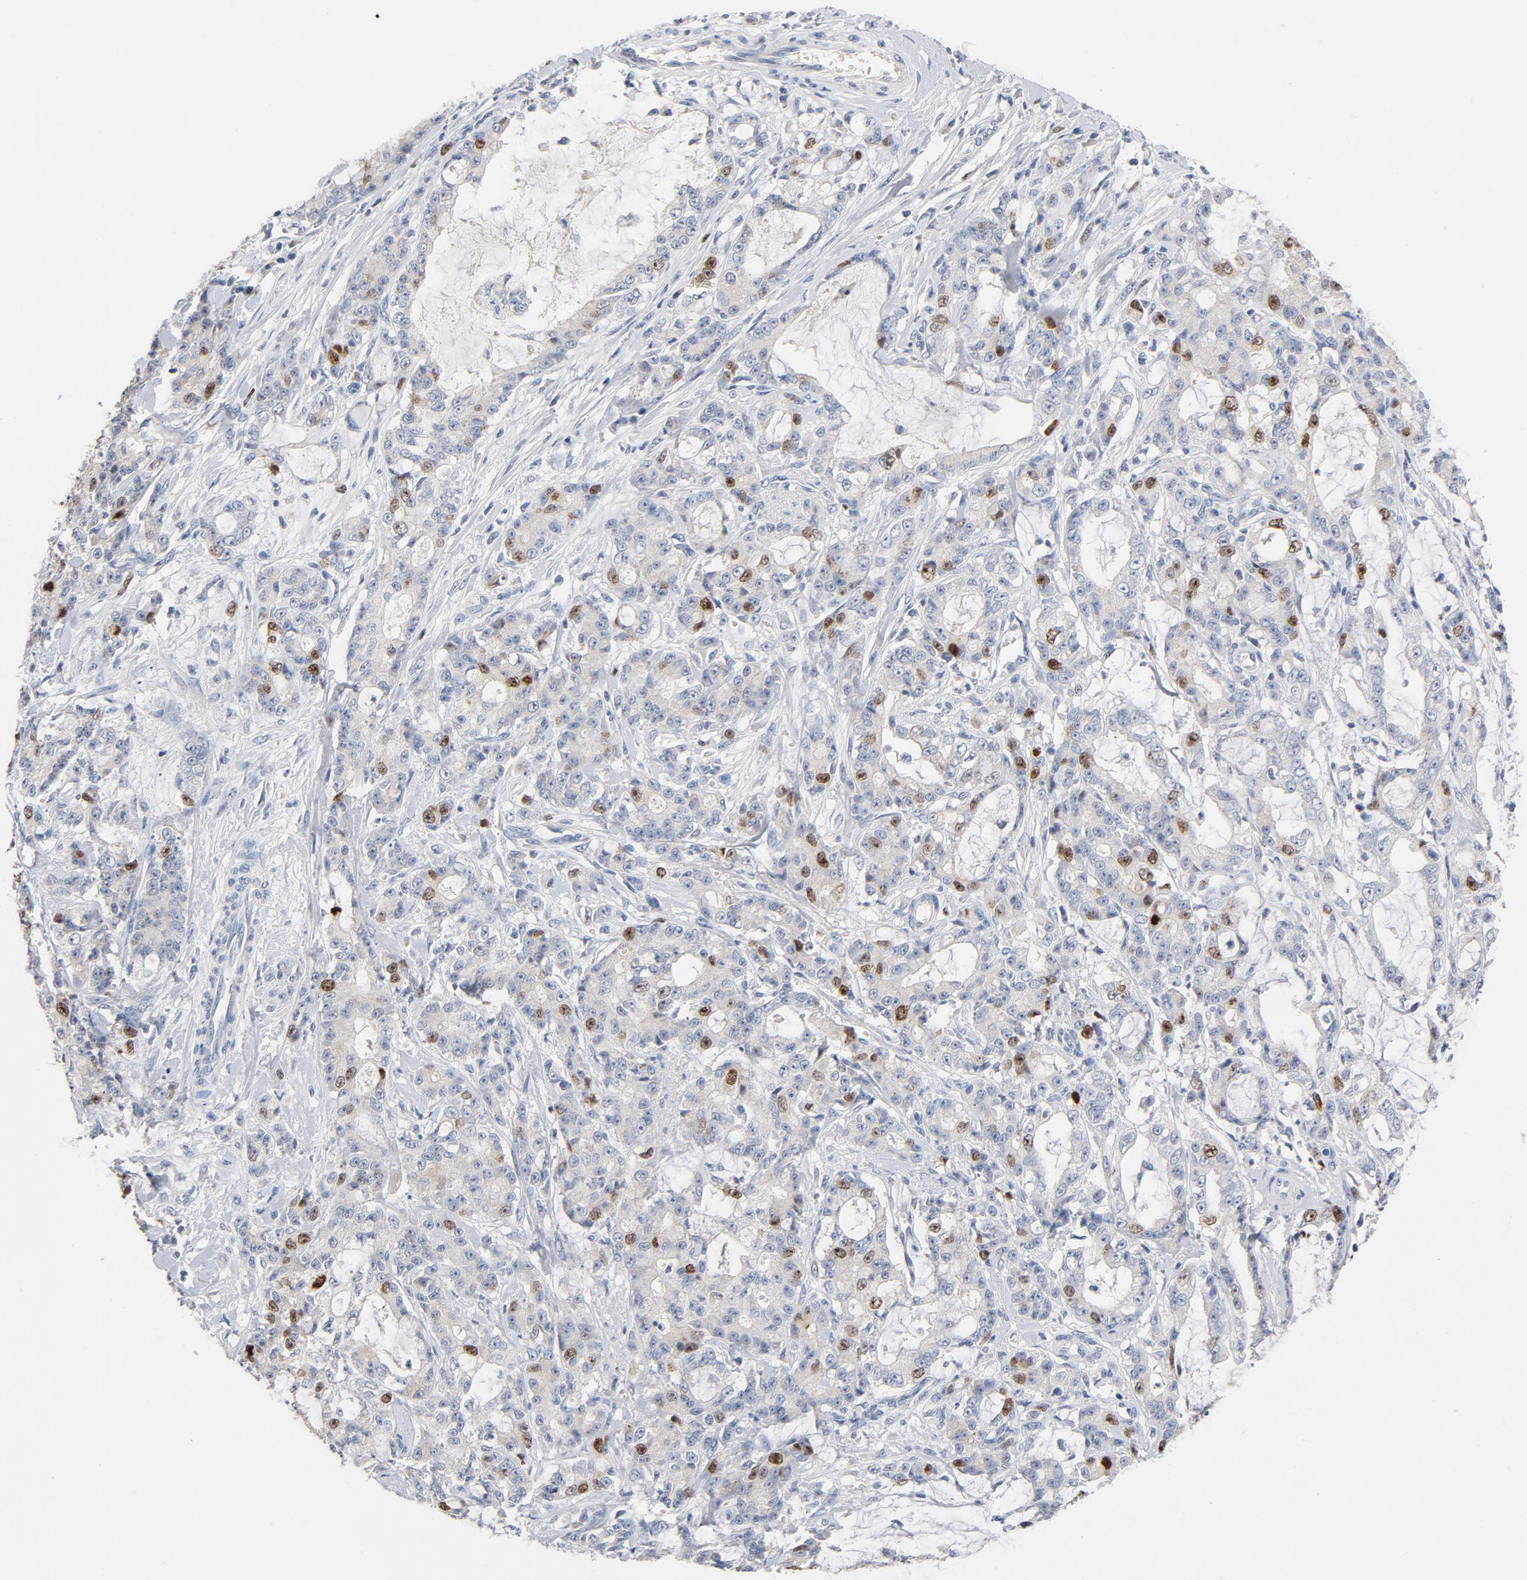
{"staining": {"intensity": "moderate", "quantity": "<25%", "location": "nuclear"}, "tissue": "pancreatic cancer", "cell_type": "Tumor cells", "image_type": "cancer", "snomed": [{"axis": "morphology", "description": "Adenocarcinoma, NOS"}, {"axis": "topography", "description": "Pancreas"}], "caption": "Immunohistochemical staining of human pancreatic cancer (adenocarcinoma) exhibits low levels of moderate nuclear protein staining in about <25% of tumor cells.", "gene": "BIRC5", "patient": {"sex": "female", "age": 73}}